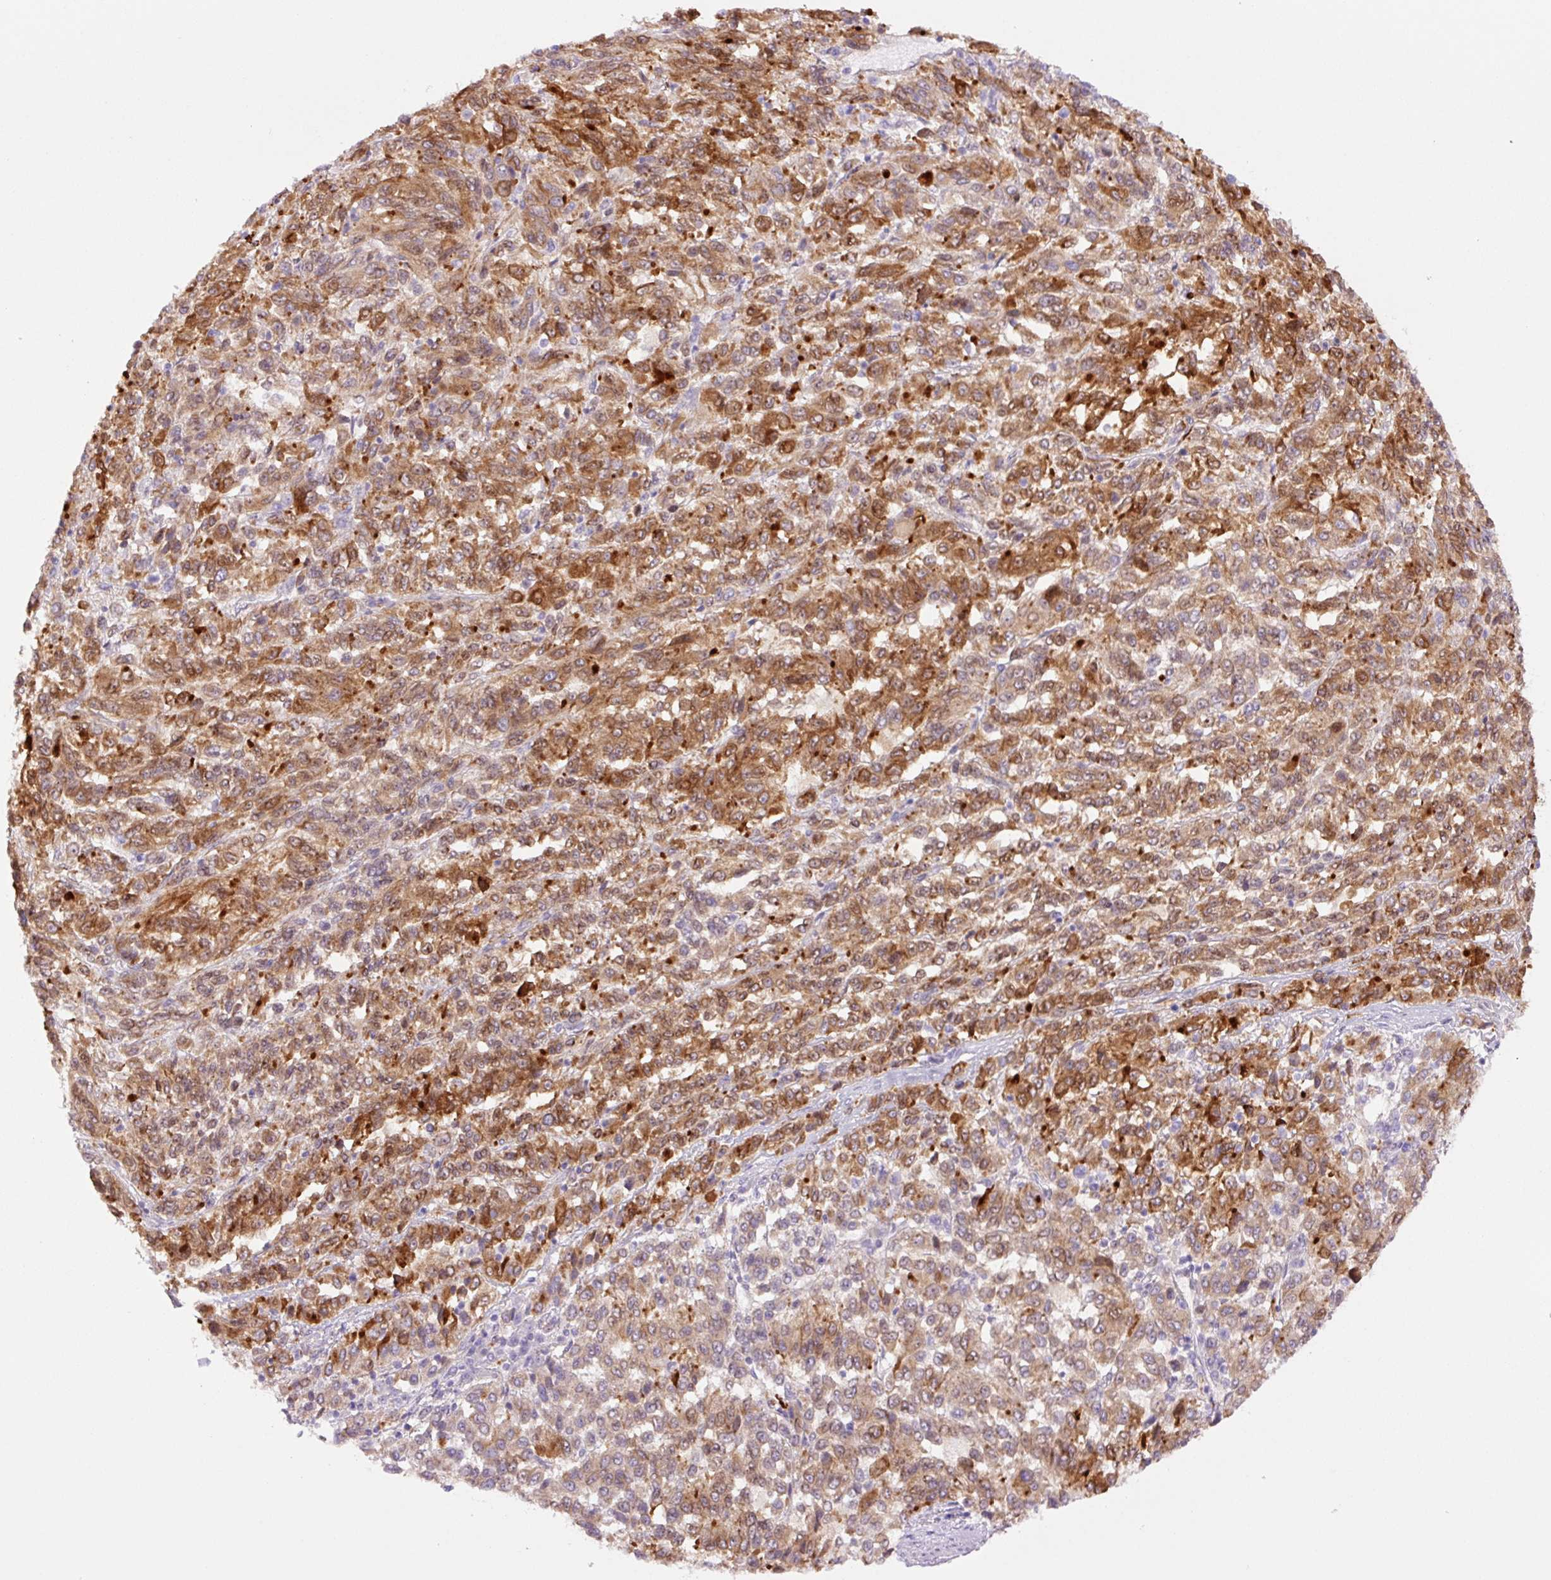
{"staining": {"intensity": "strong", "quantity": ">75%", "location": "cytoplasmic/membranous,nuclear"}, "tissue": "melanoma", "cell_type": "Tumor cells", "image_type": "cancer", "snomed": [{"axis": "morphology", "description": "Malignant melanoma, Metastatic site"}, {"axis": "topography", "description": "Lung"}], "caption": "IHC of malignant melanoma (metastatic site) reveals high levels of strong cytoplasmic/membranous and nuclear staining in approximately >75% of tumor cells.", "gene": "SH2D6", "patient": {"sex": "male", "age": 64}}